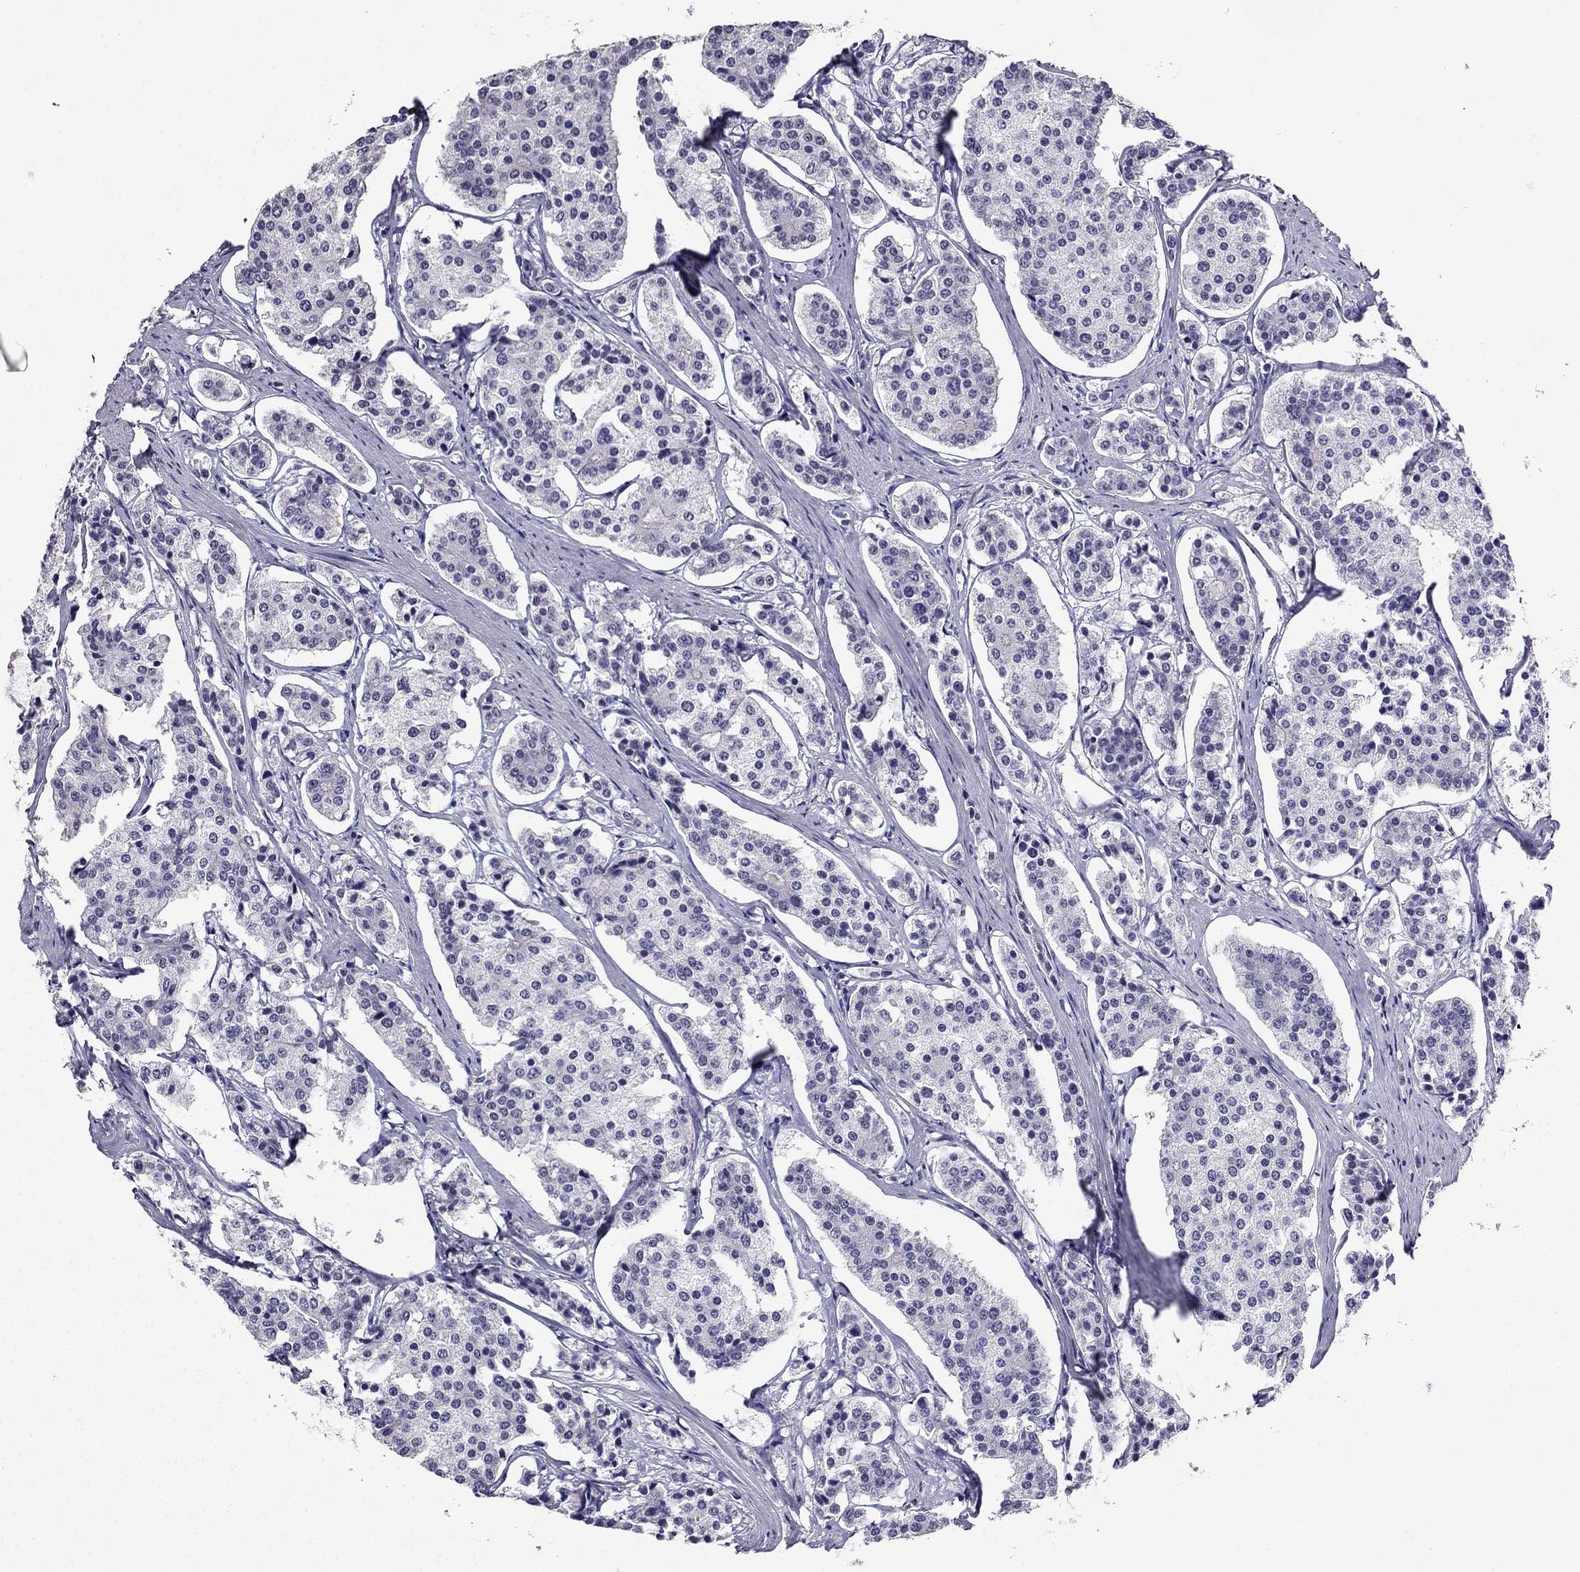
{"staining": {"intensity": "negative", "quantity": "none", "location": "none"}, "tissue": "carcinoid", "cell_type": "Tumor cells", "image_type": "cancer", "snomed": [{"axis": "morphology", "description": "Carcinoid, malignant, NOS"}, {"axis": "topography", "description": "Small intestine"}], "caption": "The IHC micrograph has no significant staining in tumor cells of carcinoid (malignant) tissue.", "gene": "ARID3A", "patient": {"sex": "female", "age": 65}}